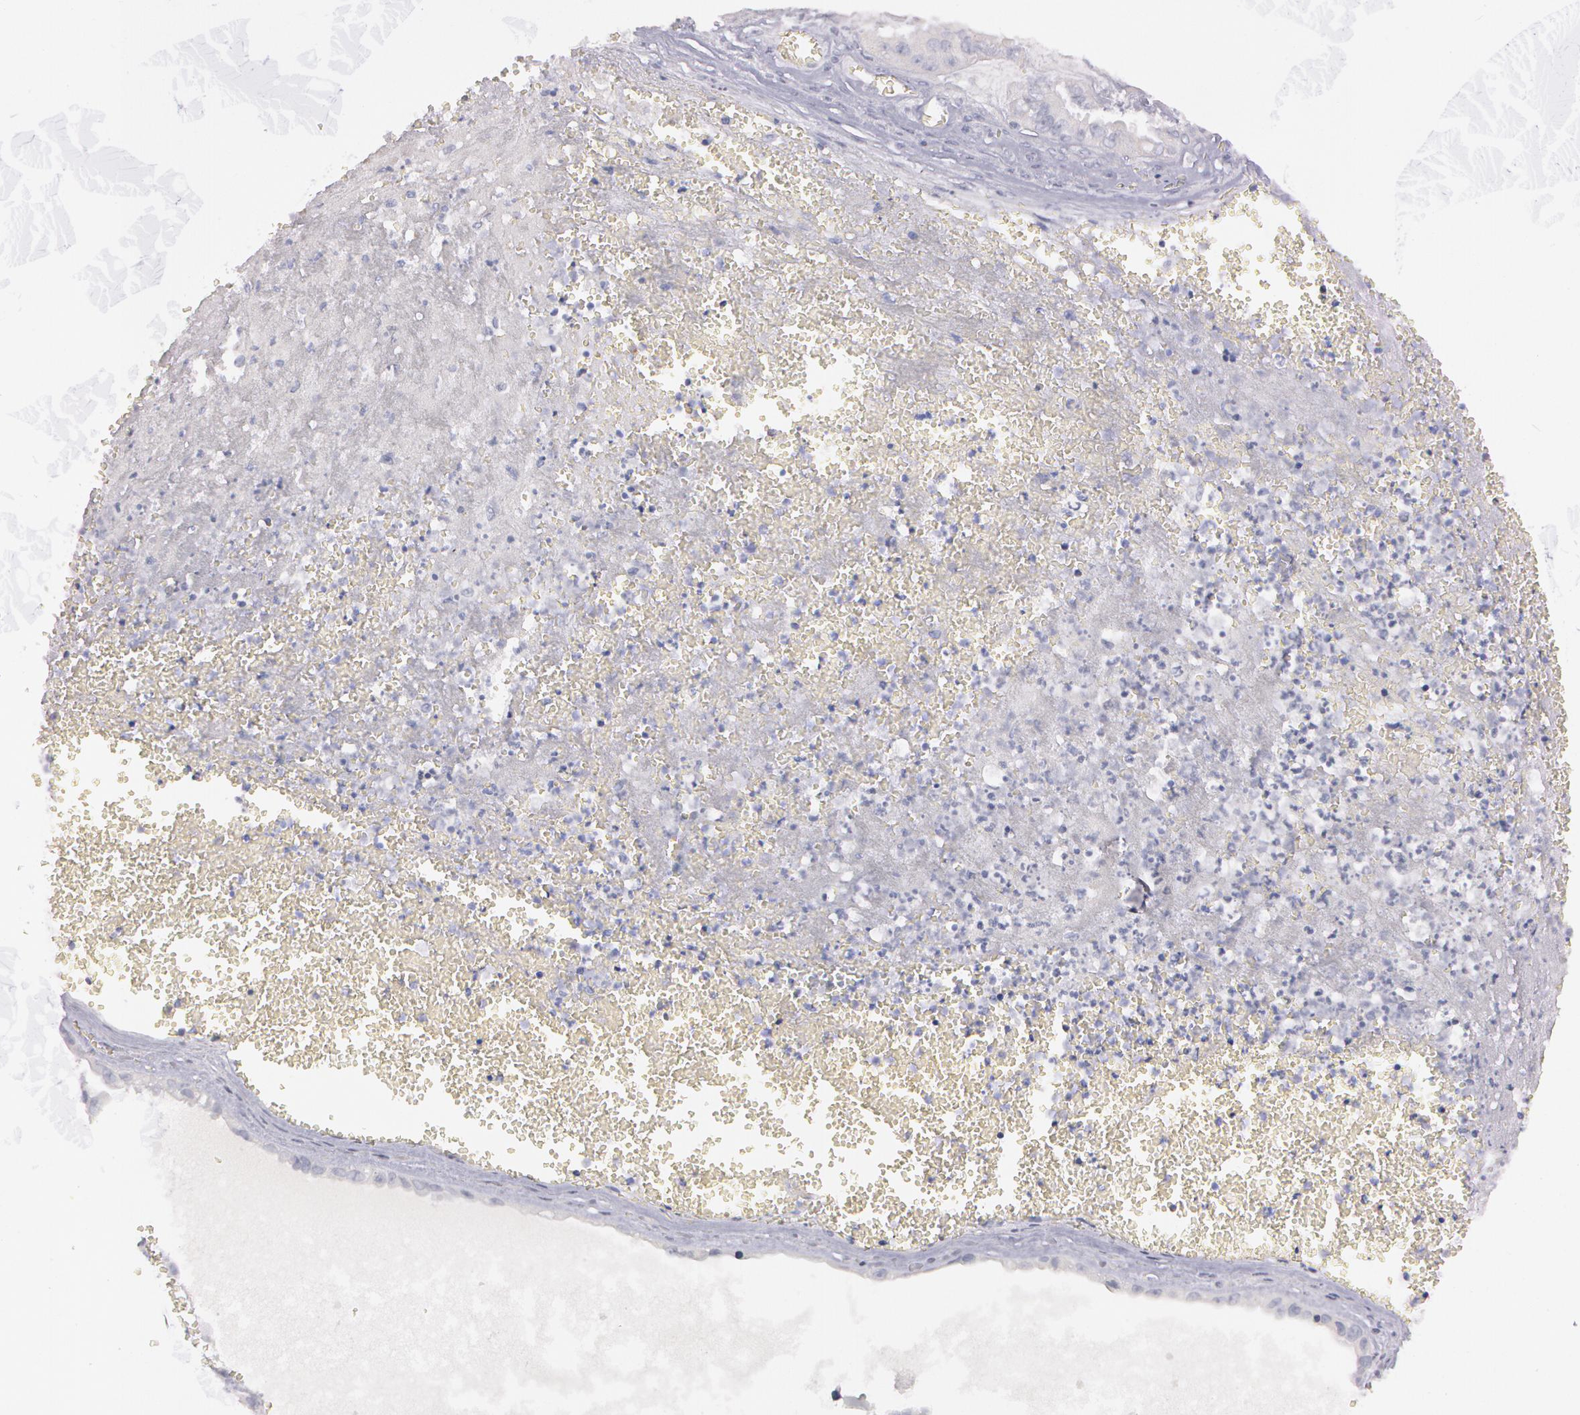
{"staining": {"intensity": "negative", "quantity": "none", "location": "none"}, "tissue": "ovarian cancer", "cell_type": "Tumor cells", "image_type": "cancer", "snomed": [{"axis": "morphology", "description": "Carcinoma, endometroid"}, {"axis": "topography", "description": "Ovary"}], "caption": "Tumor cells are negative for protein expression in human ovarian cancer.", "gene": "IL1RN", "patient": {"sex": "female", "age": 85}}